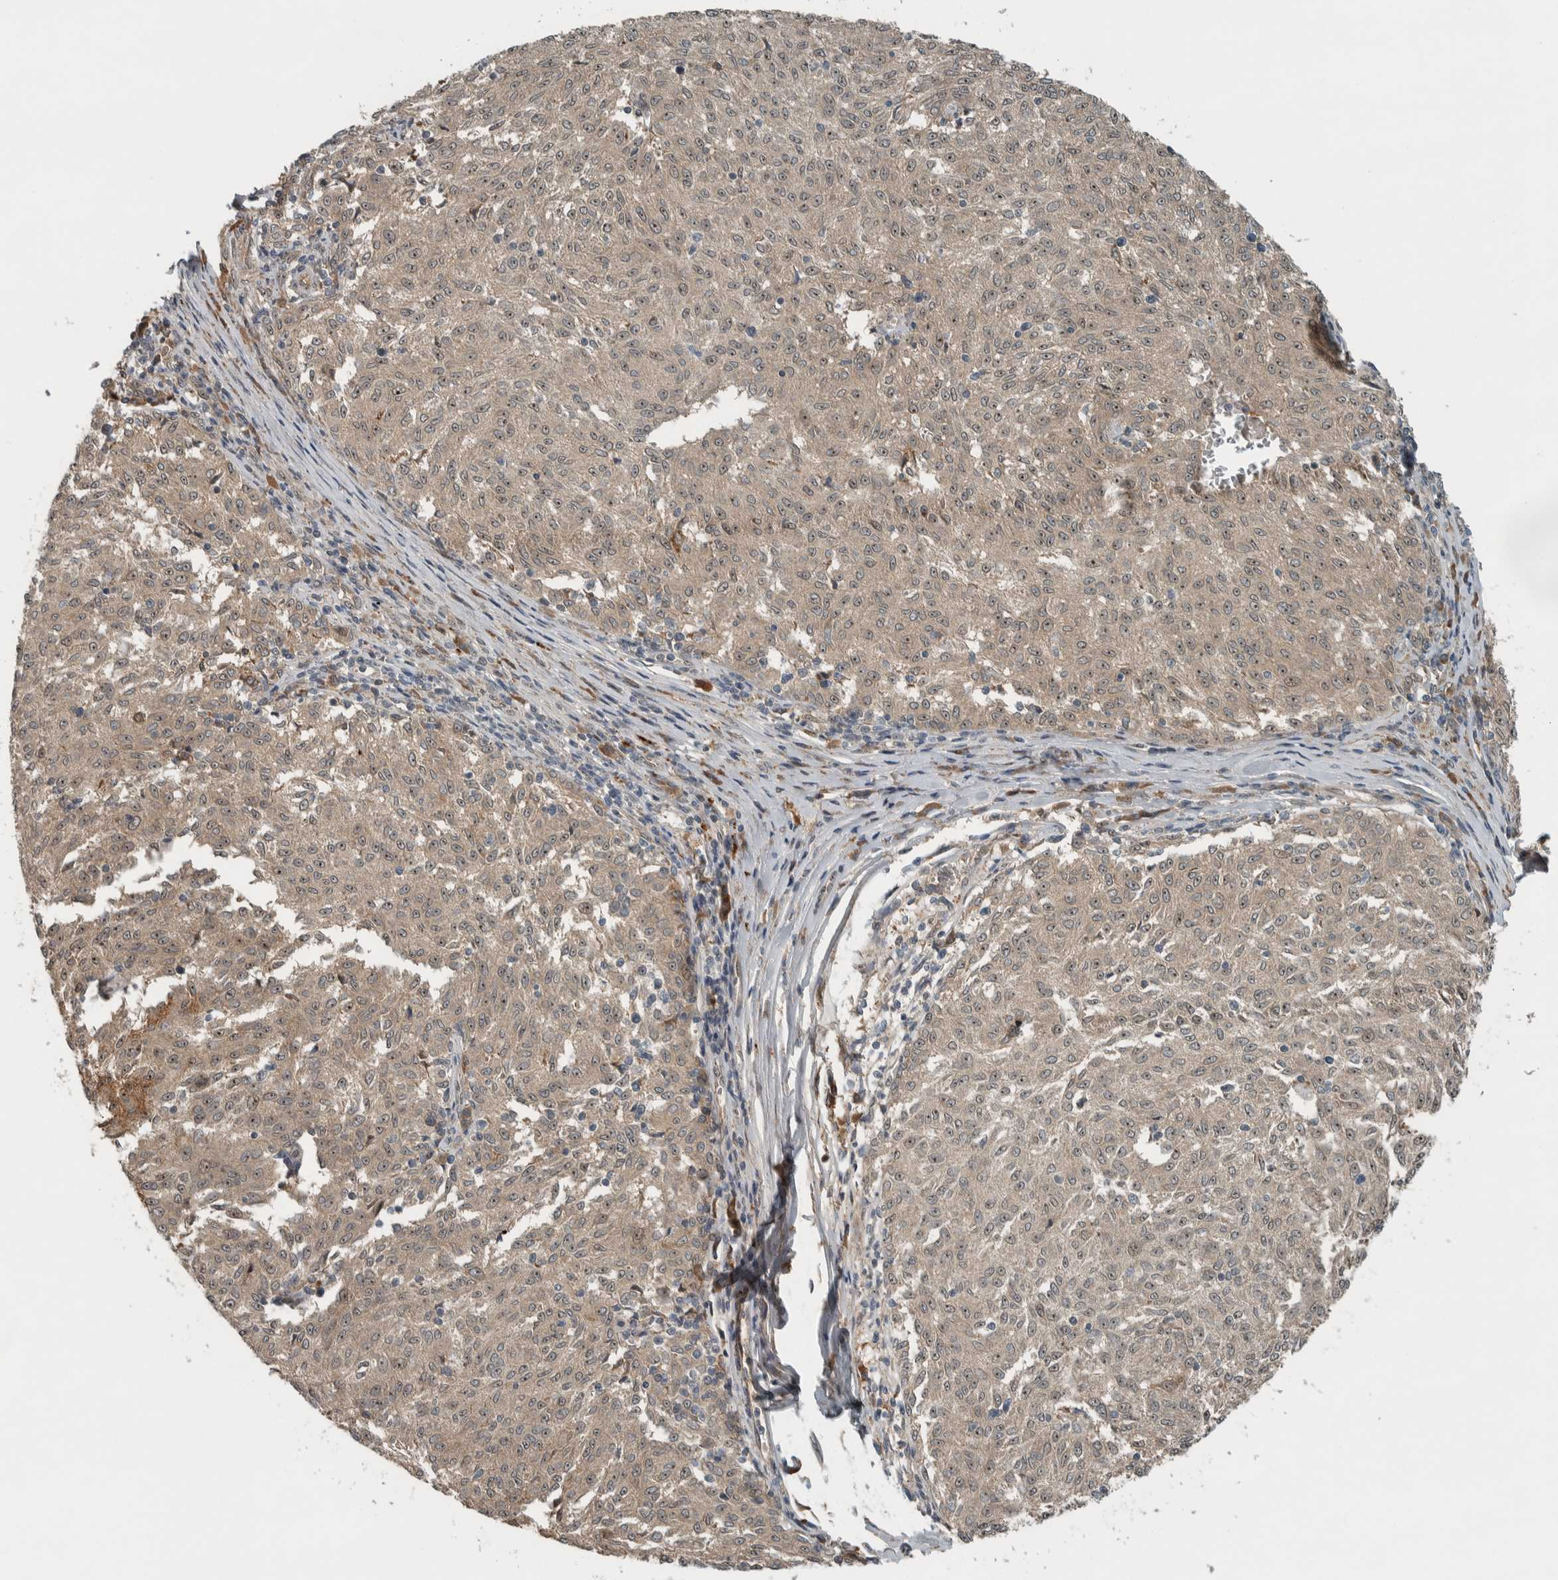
{"staining": {"intensity": "weak", "quantity": ">75%", "location": "cytoplasmic/membranous,nuclear"}, "tissue": "melanoma", "cell_type": "Tumor cells", "image_type": "cancer", "snomed": [{"axis": "morphology", "description": "Malignant melanoma, NOS"}, {"axis": "topography", "description": "Skin"}], "caption": "IHC of malignant melanoma exhibits low levels of weak cytoplasmic/membranous and nuclear staining in about >75% of tumor cells.", "gene": "XPO5", "patient": {"sex": "female", "age": 72}}